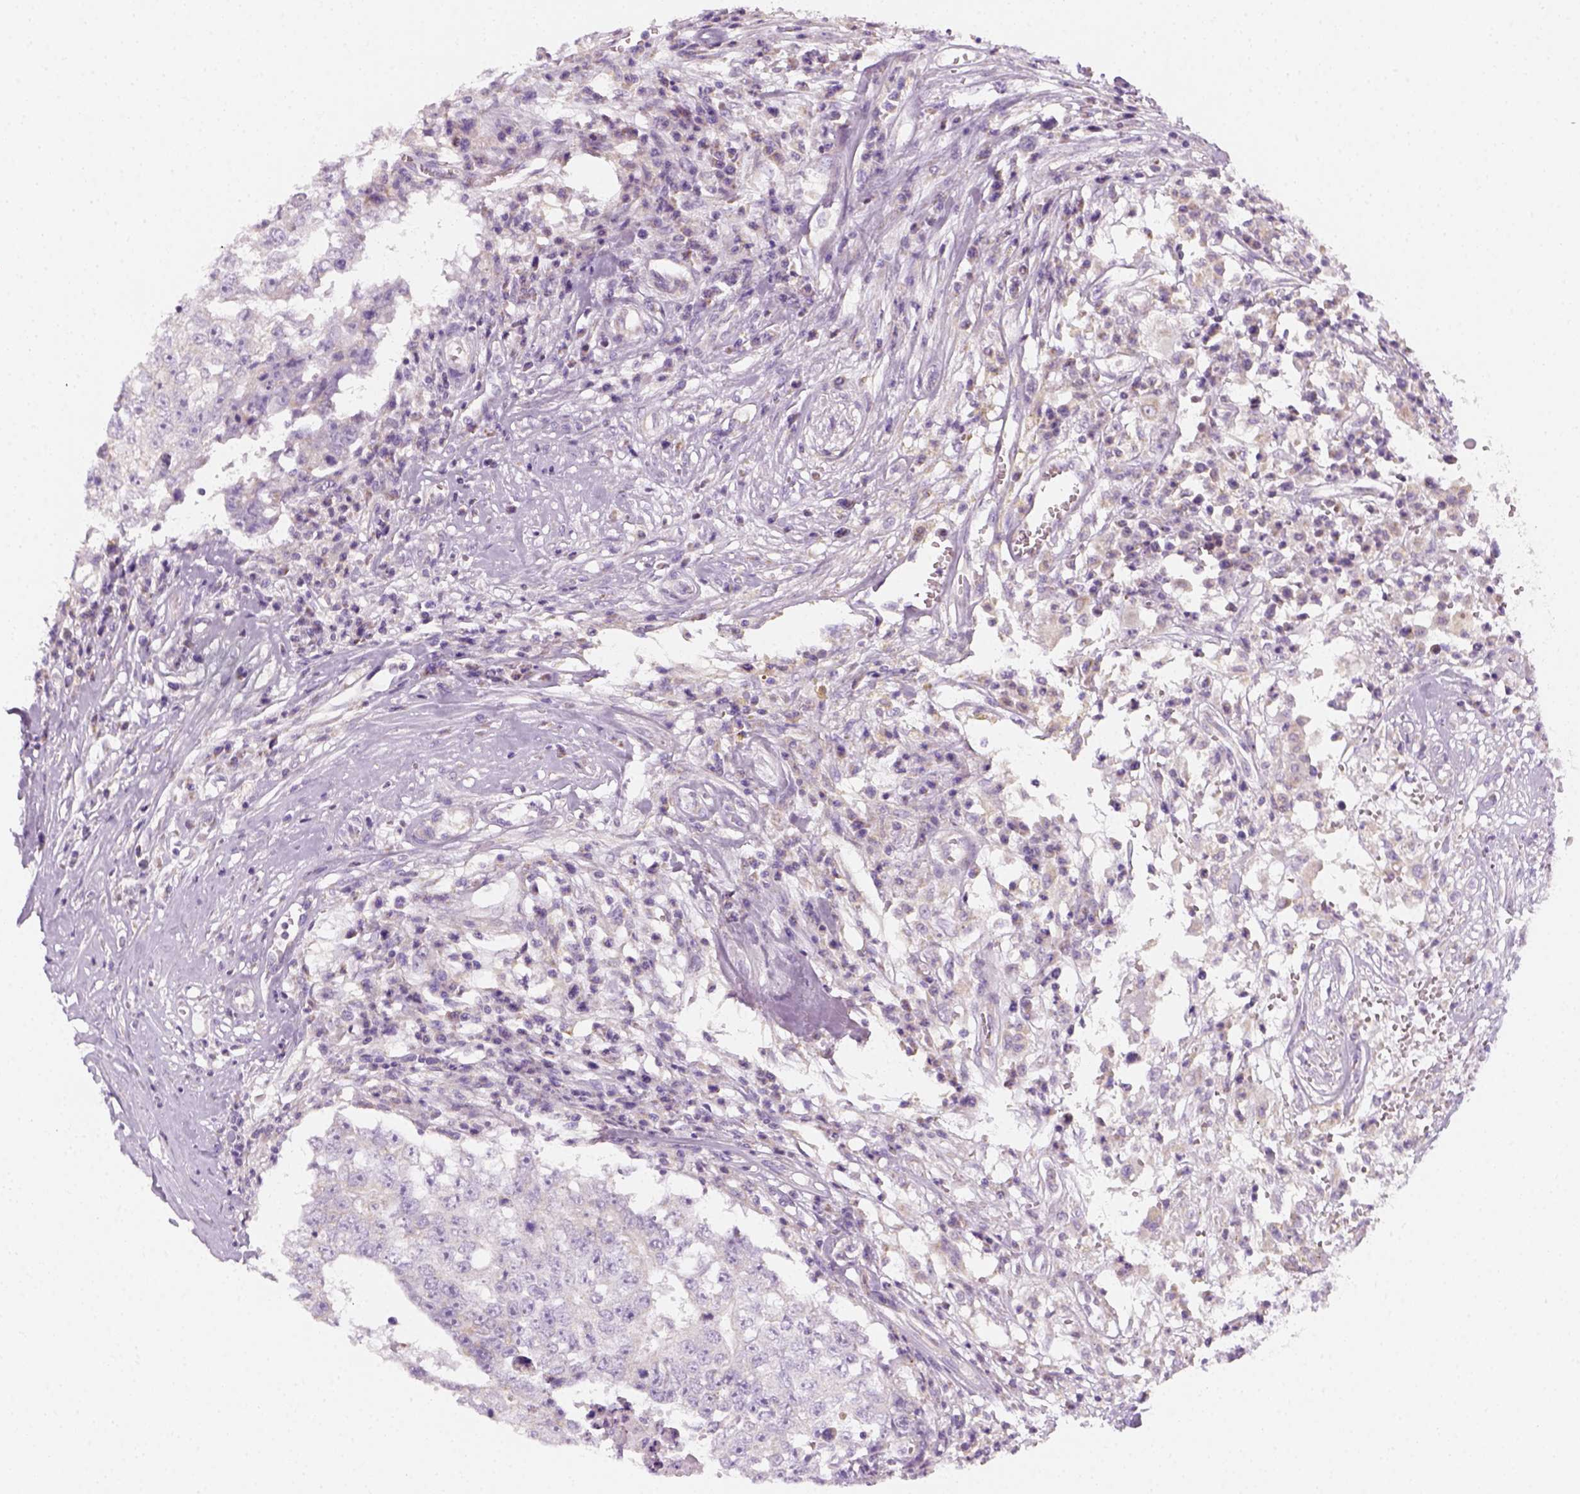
{"staining": {"intensity": "negative", "quantity": "none", "location": "none"}, "tissue": "testis cancer", "cell_type": "Tumor cells", "image_type": "cancer", "snomed": [{"axis": "morphology", "description": "Carcinoma, Embryonal, NOS"}, {"axis": "topography", "description": "Testis"}], "caption": "The micrograph displays no significant expression in tumor cells of testis embryonal carcinoma.", "gene": "AWAT2", "patient": {"sex": "male", "age": 36}}